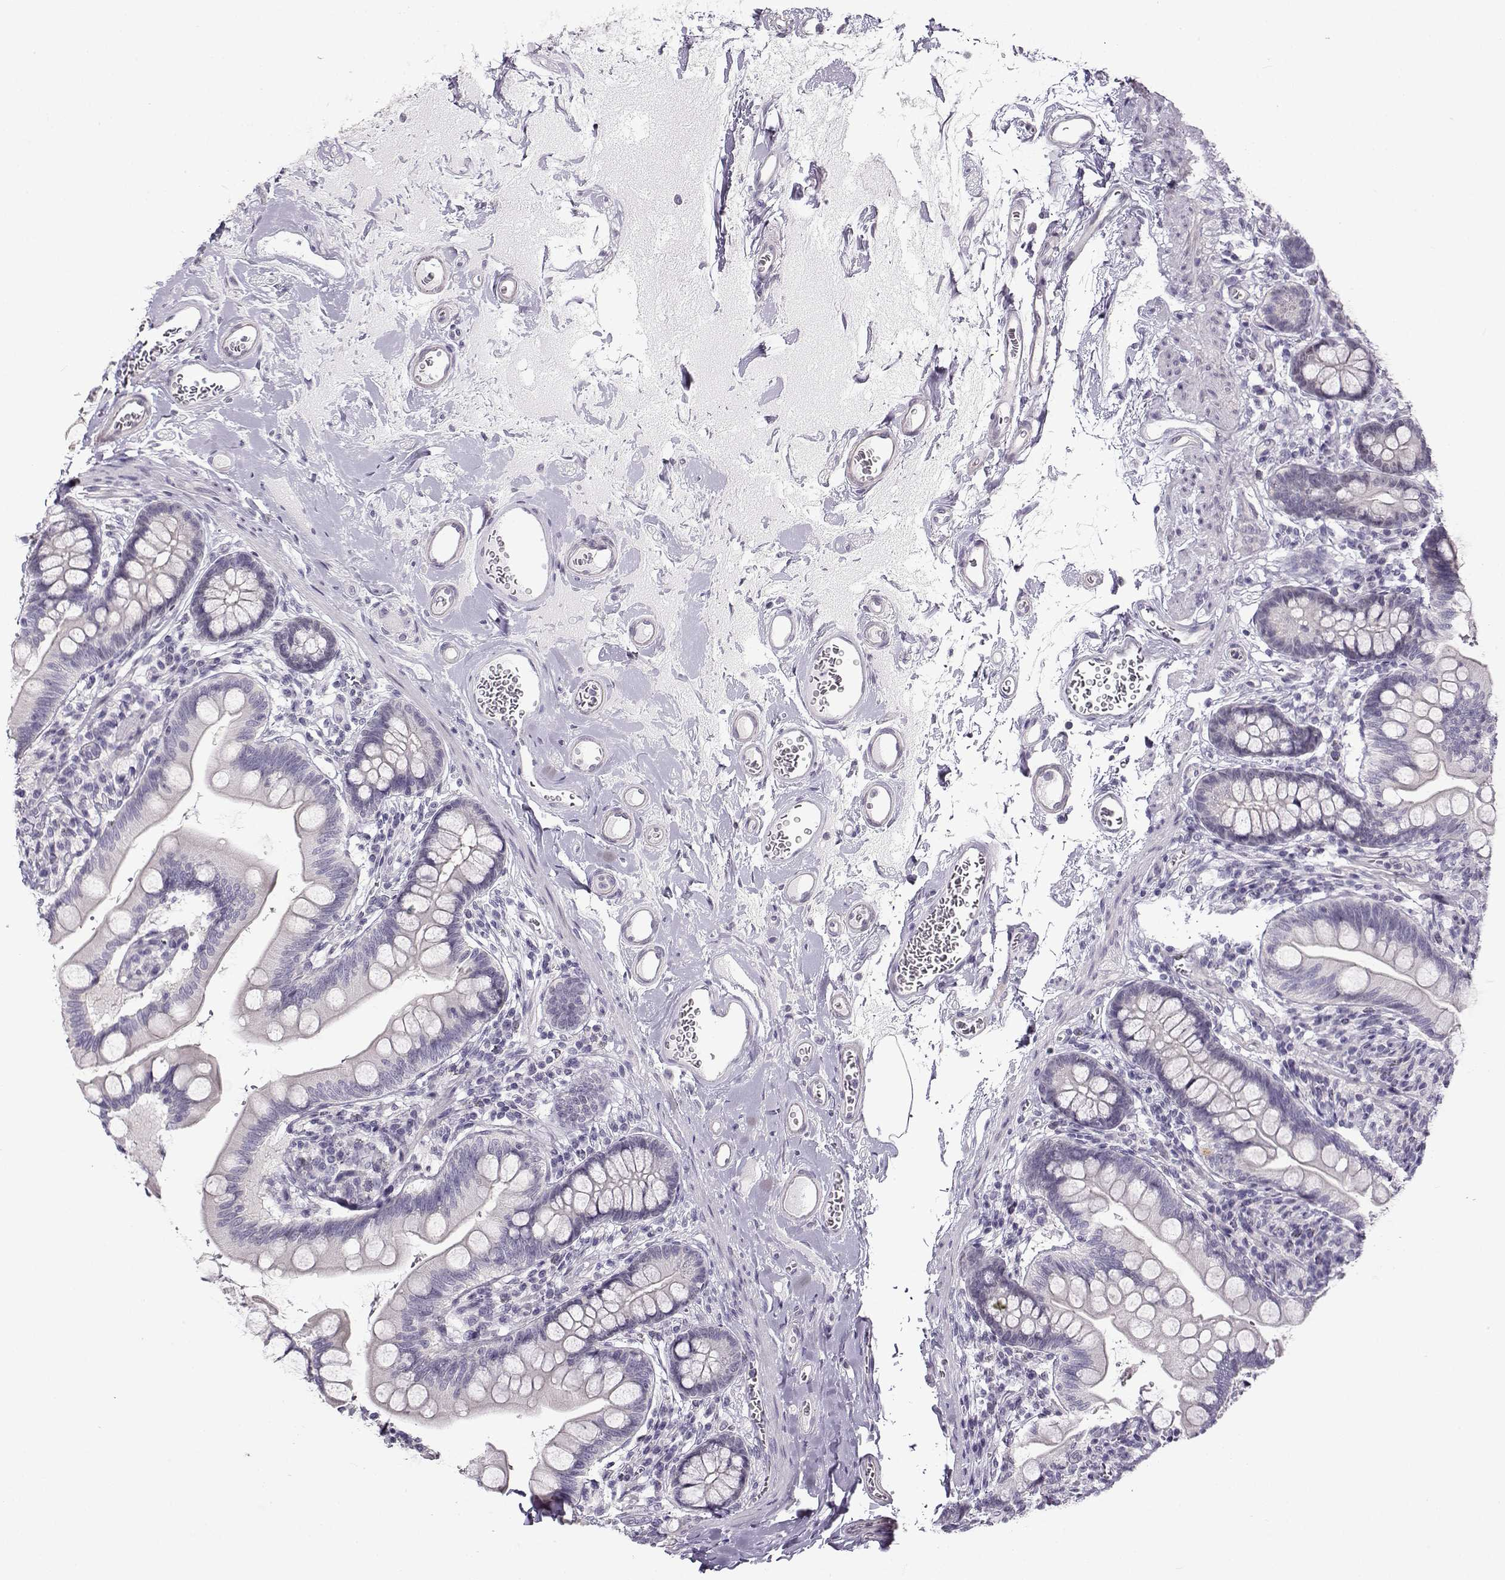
{"staining": {"intensity": "negative", "quantity": "none", "location": "none"}, "tissue": "small intestine", "cell_type": "Glandular cells", "image_type": "normal", "snomed": [{"axis": "morphology", "description": "Normal tissue, NOS"}, {"axis": "topography", "description": "Small intestine"}], "caption": "Human small intestine stained for a protein using immunohistochemistry displays no positivity in glandular cells.", "gene": "TEX55", "patient": {"sex": "female", "age": 56}}